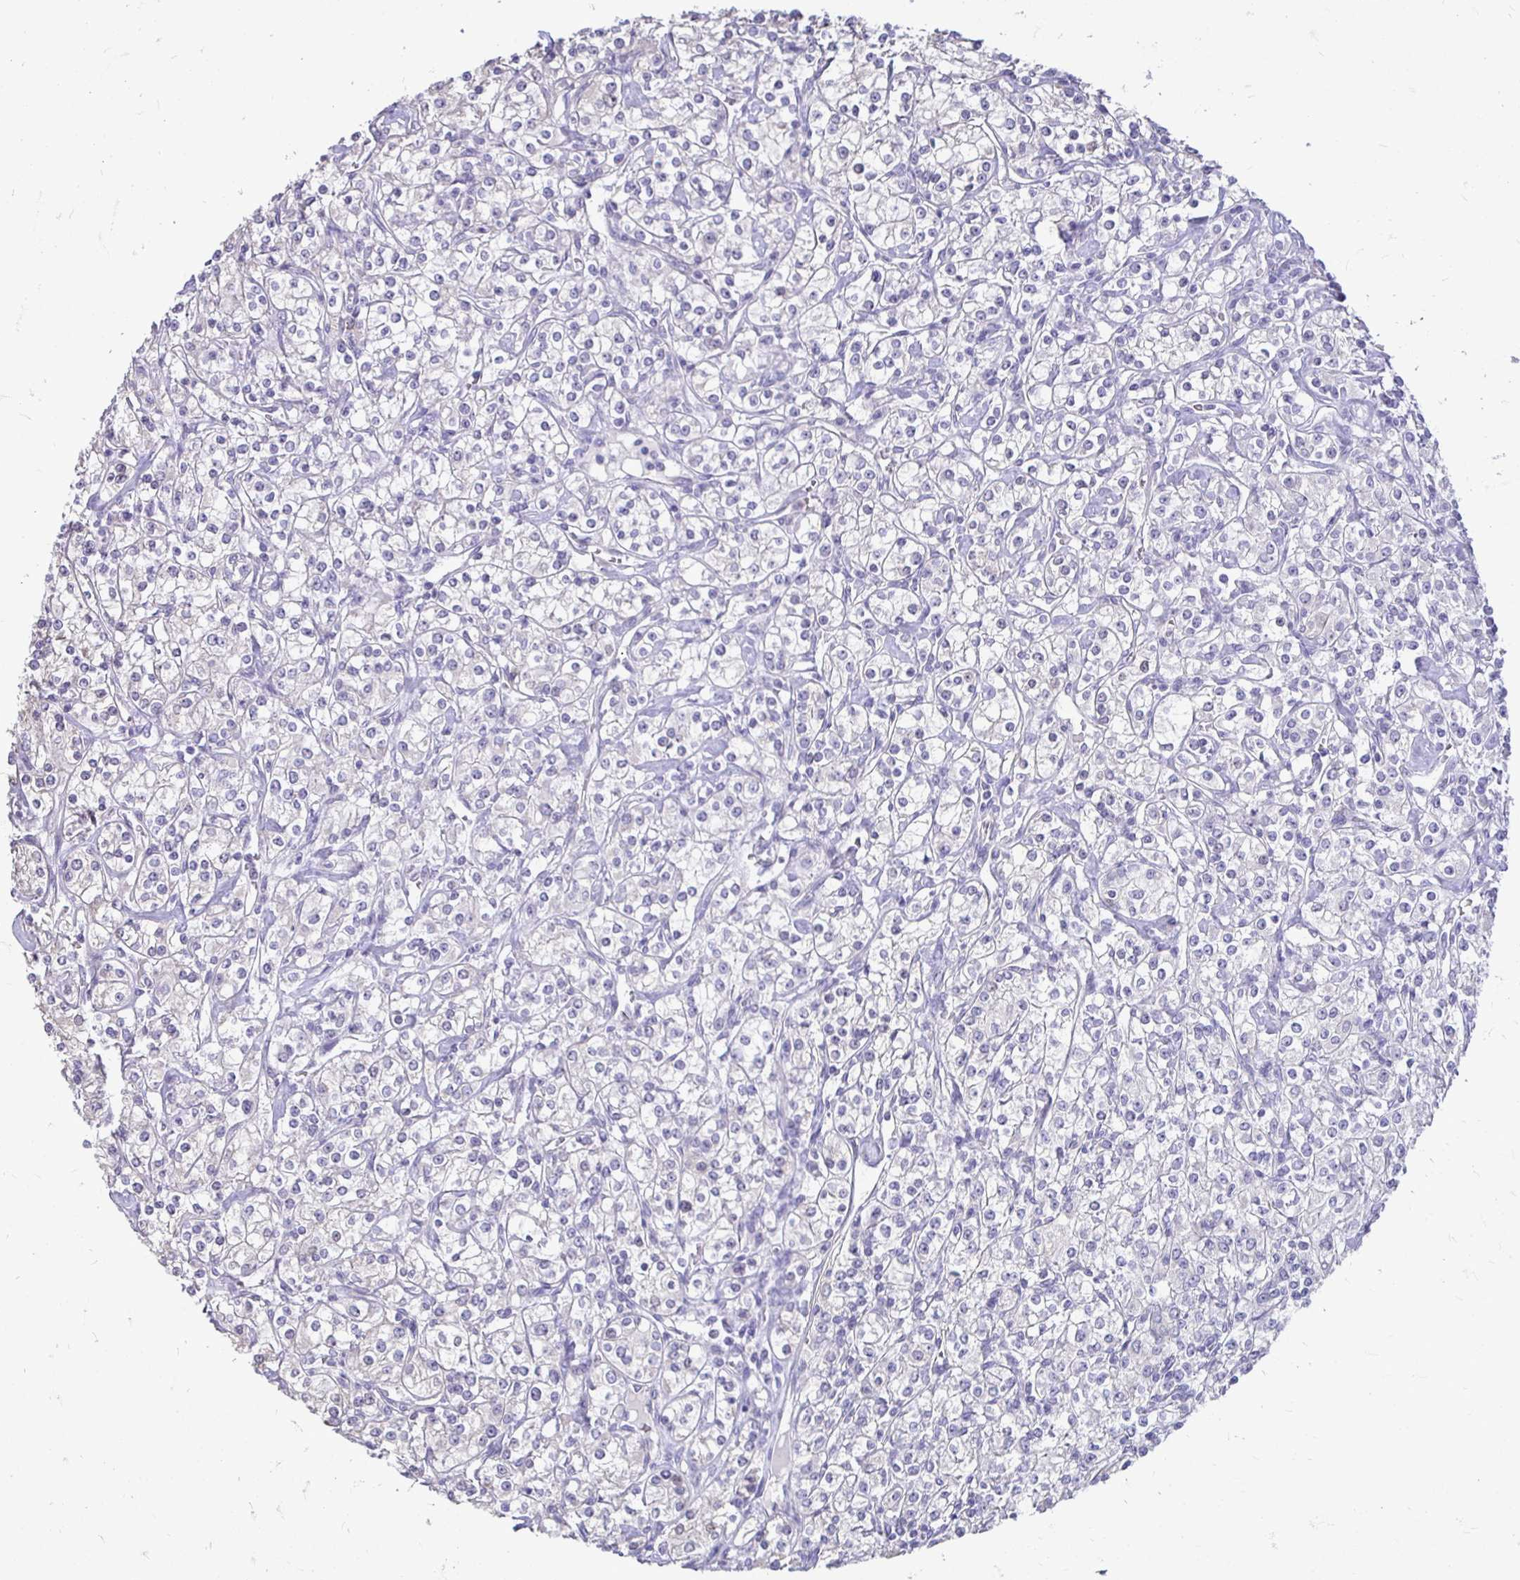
{"staining": {"intensity": "negative", "quantity": "none", "location": "none"}, "tissue": "renal cancer", "cell_type": "Tumor cells", "image_type": "cancer", "snomed": [{"axis": "morphology", "description": "Adenocarcinoma, NOS"}, {"axis": "topography", "description": "Kidney"}], "caption": "This is an IHC micrograph of renal cancer. There is no expression in tumor cells.", "gene": "ALPG", "patient": {"sex": "male", "age": 77}}